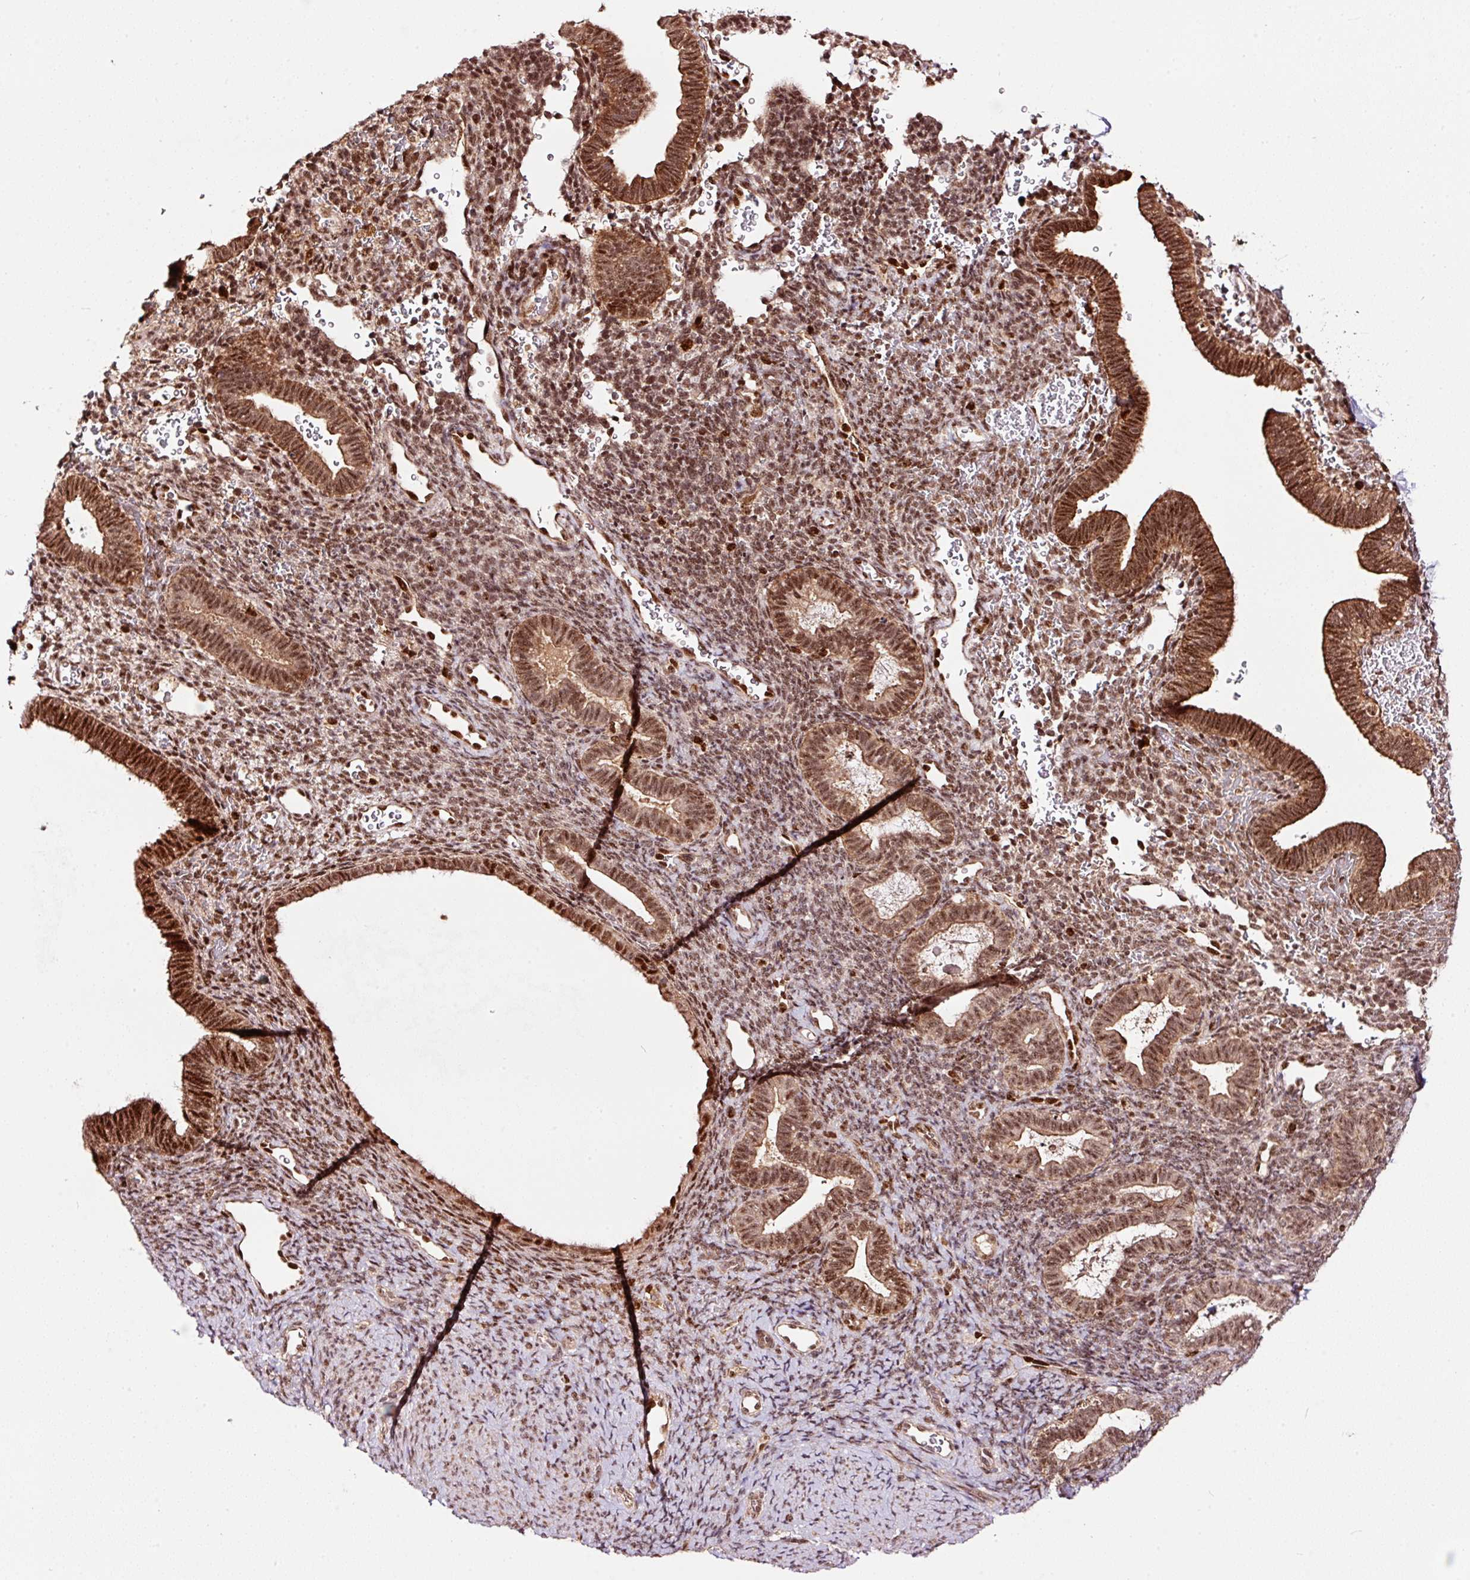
{"staining": {"intensity": "moderate", "quantity": "25%-75%", "location": "nuclear"}, "tissue": "endometrium", "cell_type": "Cells in endometrial stroma", "image_type": "normal", "snomed": [{"axis": "morphology", "description": "Normal tissue, NOS"}, {"axis": "topography", "description": "Endometrium"}], "caption": "IHC photomicrograph of benign endometrium: endometrium stained using IHC demonstrates medium levels of moderate protein expression localized specifically in the nuclear of cells in endometrial stroma, appearing as a nuclear brown color.", "gene": "RFC4", "patient": {"sex": "female", "age": 34}}